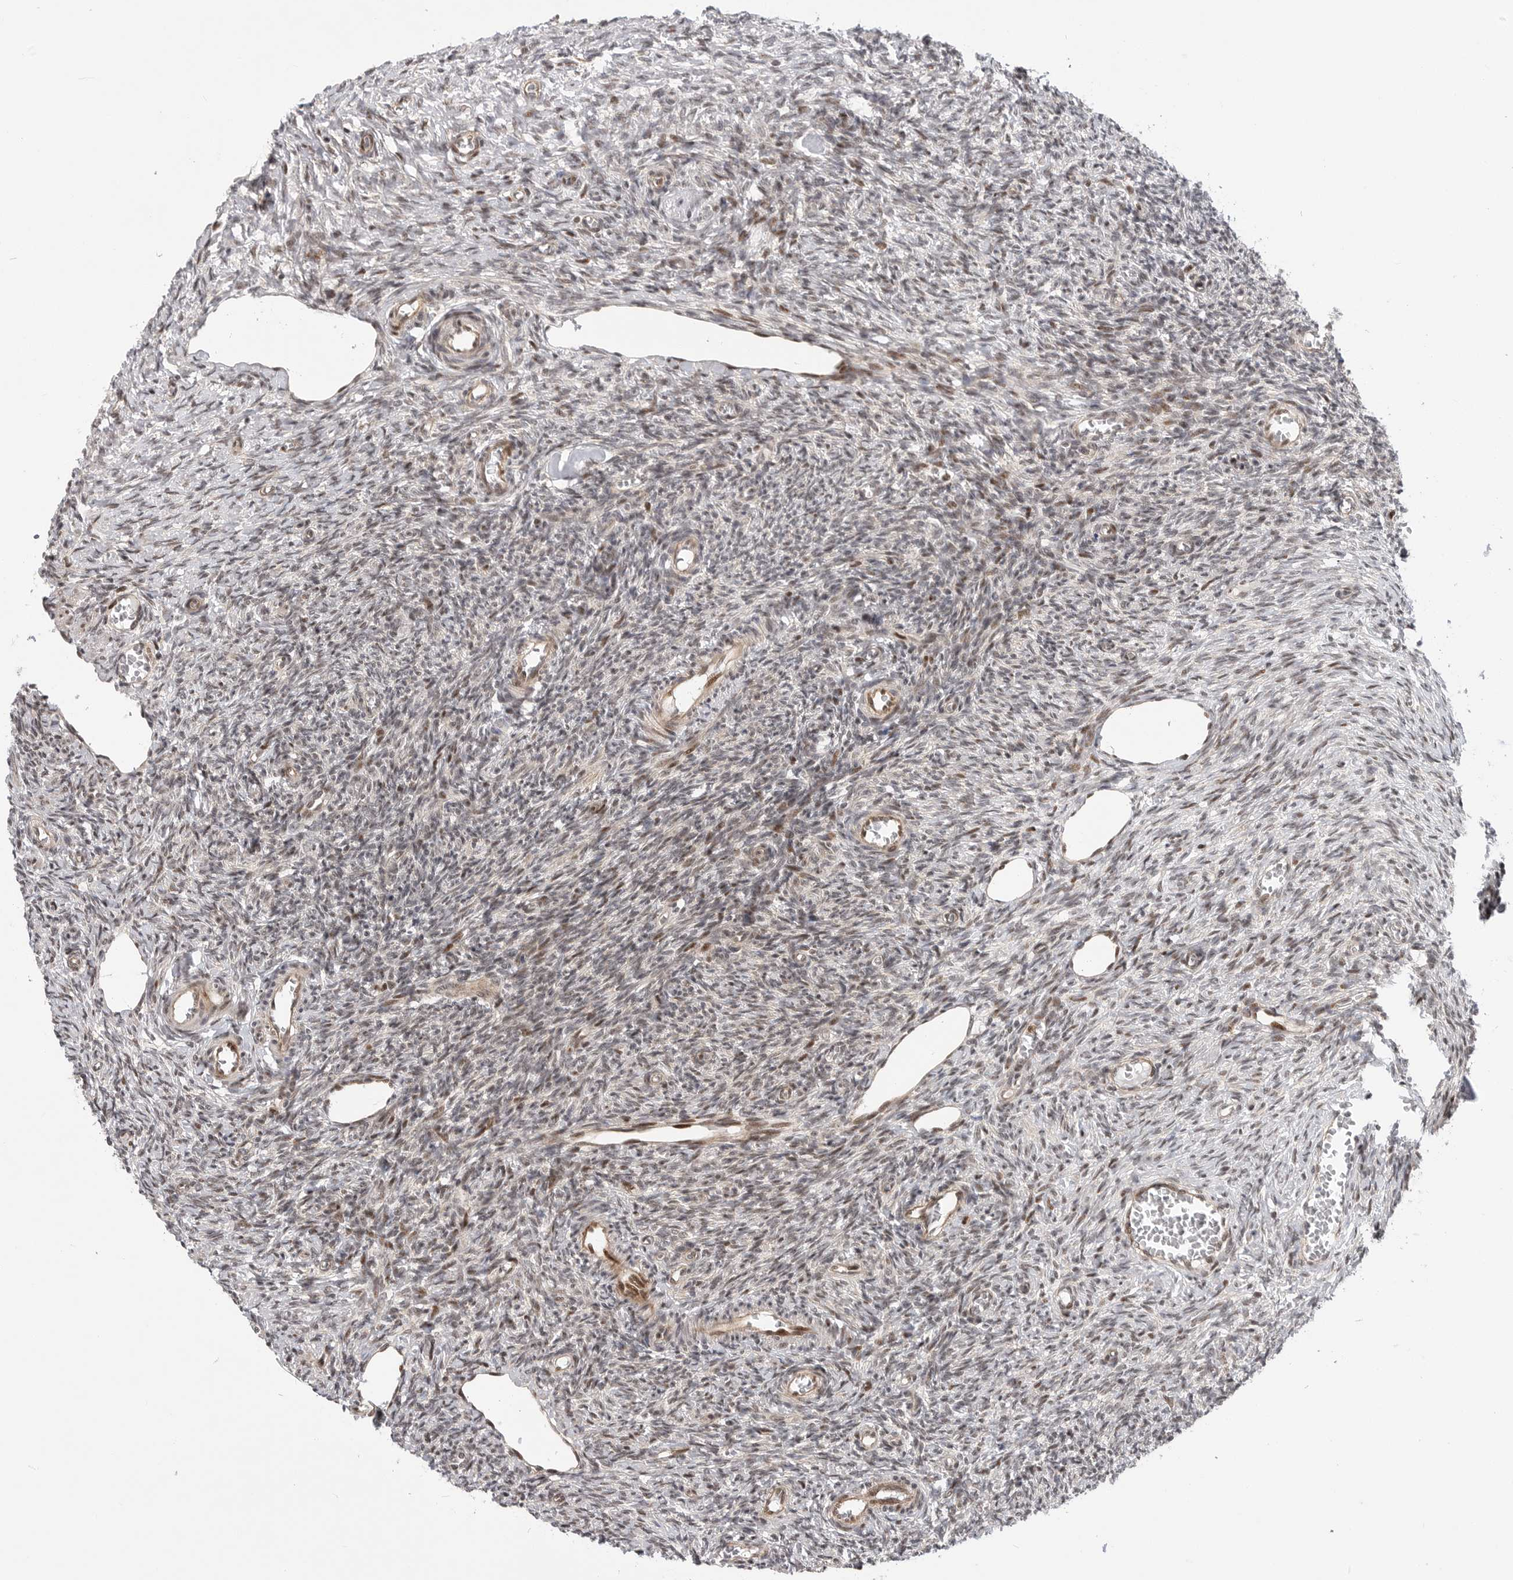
{"staining": {"intensity": "weak", "quantity": "25%-75%", "location": "nuclear"}, "tissue": "ovary", "cell_type": "Ovarian stroma cells", "image_type": "normal", "snomed": [{"axis": "morphology", "description": "Normal tissue, NOS"}, {"axis": "topography", "description": "Ovary"}], "caption": "Ovarian stroma cells demonstrate low levels of weak nuclear positivity in about 25%-75% of cells in benign ovary.", "gene": "GPATCH2", "patient": {"sex": "female", "age": 27}}